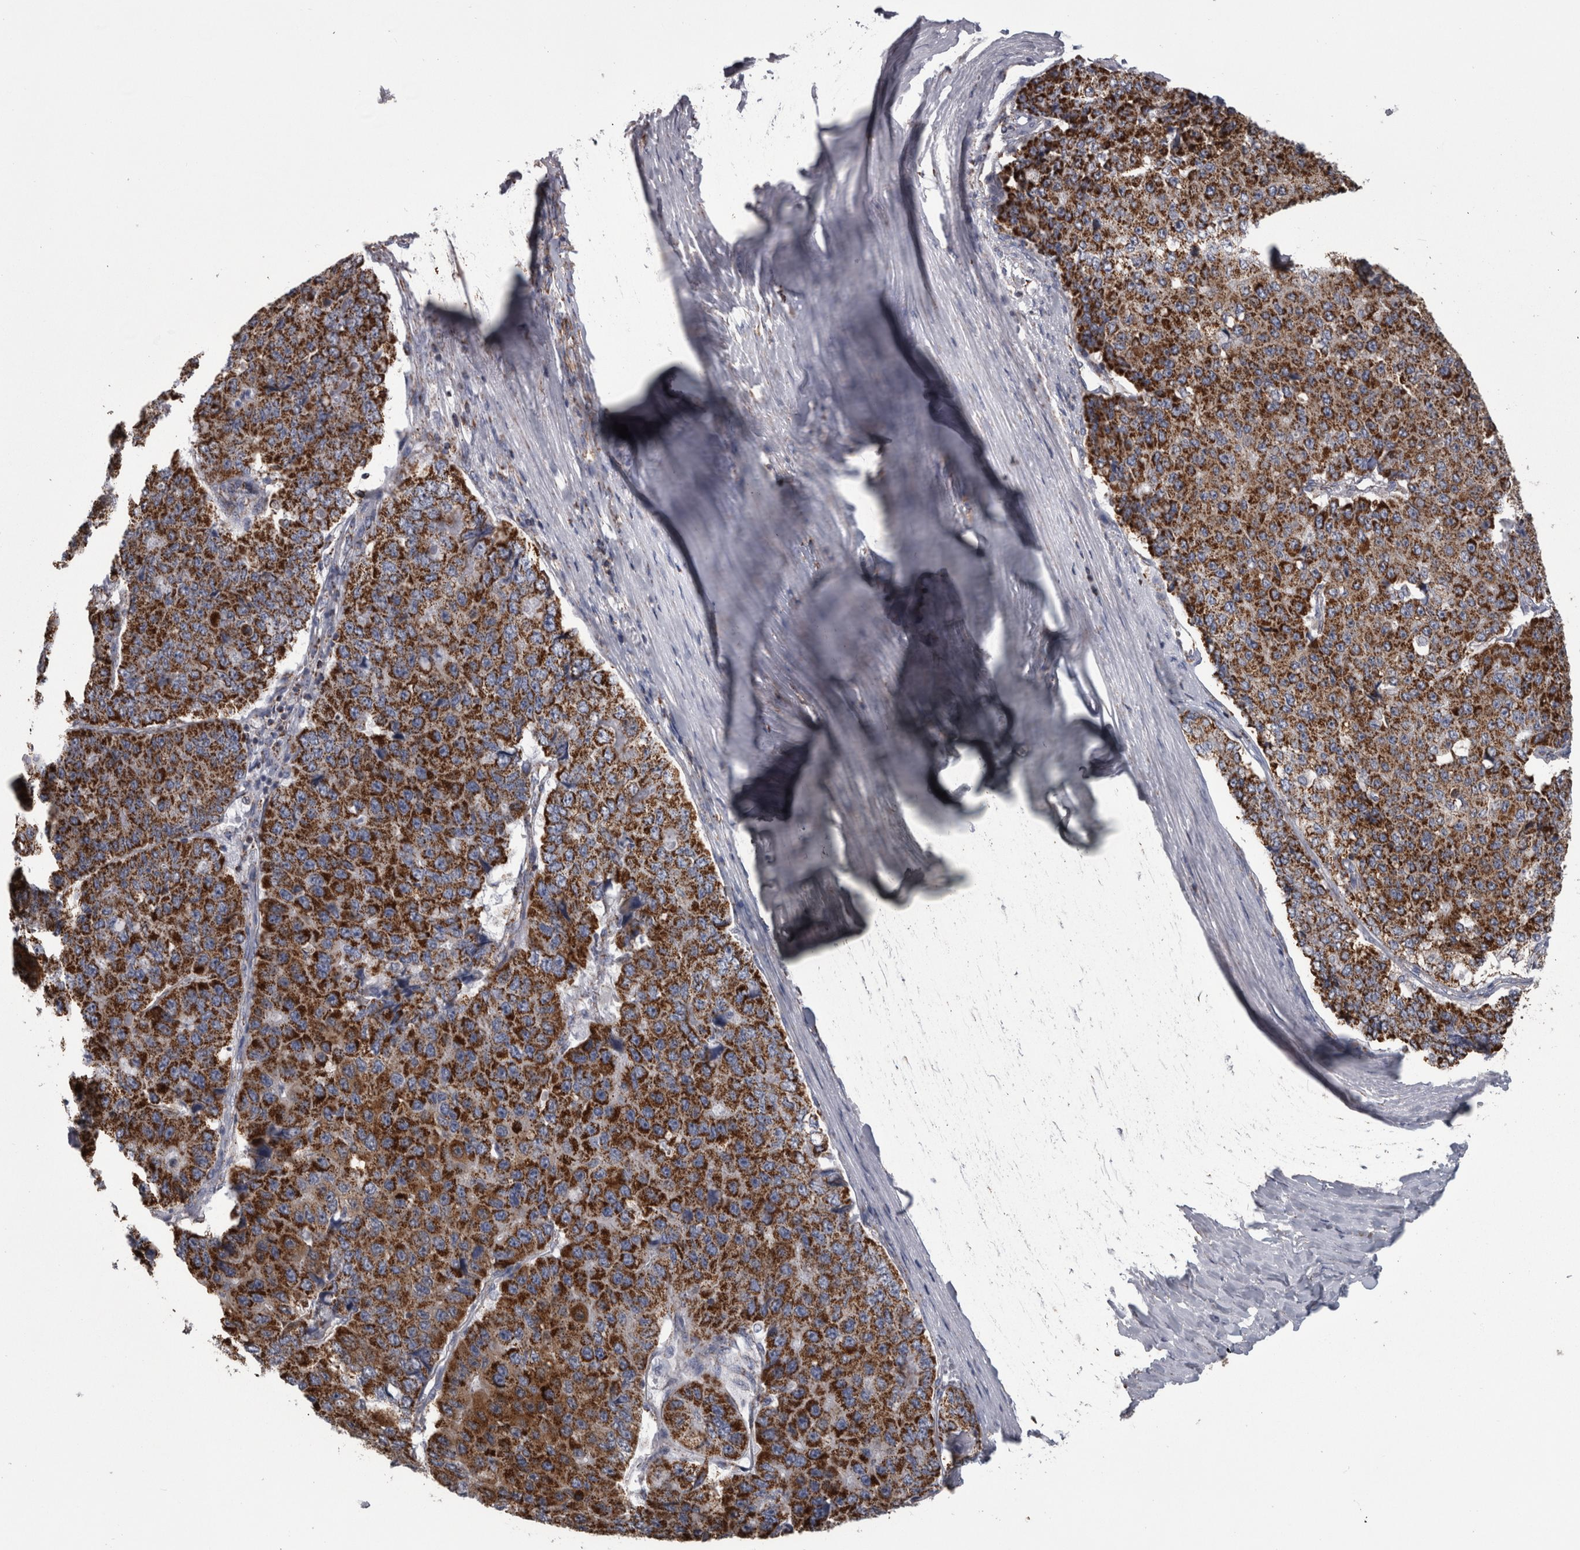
{"staining": {"intensity": "strong", "quantity": ">75%", "location": "cytoplasmic/membranous"}, "tissue": "pancreatic cancer", "cell_type": "Tumor cells", "image_type": "cancer", "snomed": [{"axis": "morphology", "description": "Adenocarcinoma, NOS"}, {"axis": "topography", "description": "Pancreas"}], "caption": "An immunohistochemistry (IHC) image of tumor tissue is shown. Protein staining in brown labels strong cytoplasmic/membranous positivity in pancreatic cancer within tumor cells.", "gene": "MDH2", "patient": {"sex": "male", "age": 50}}